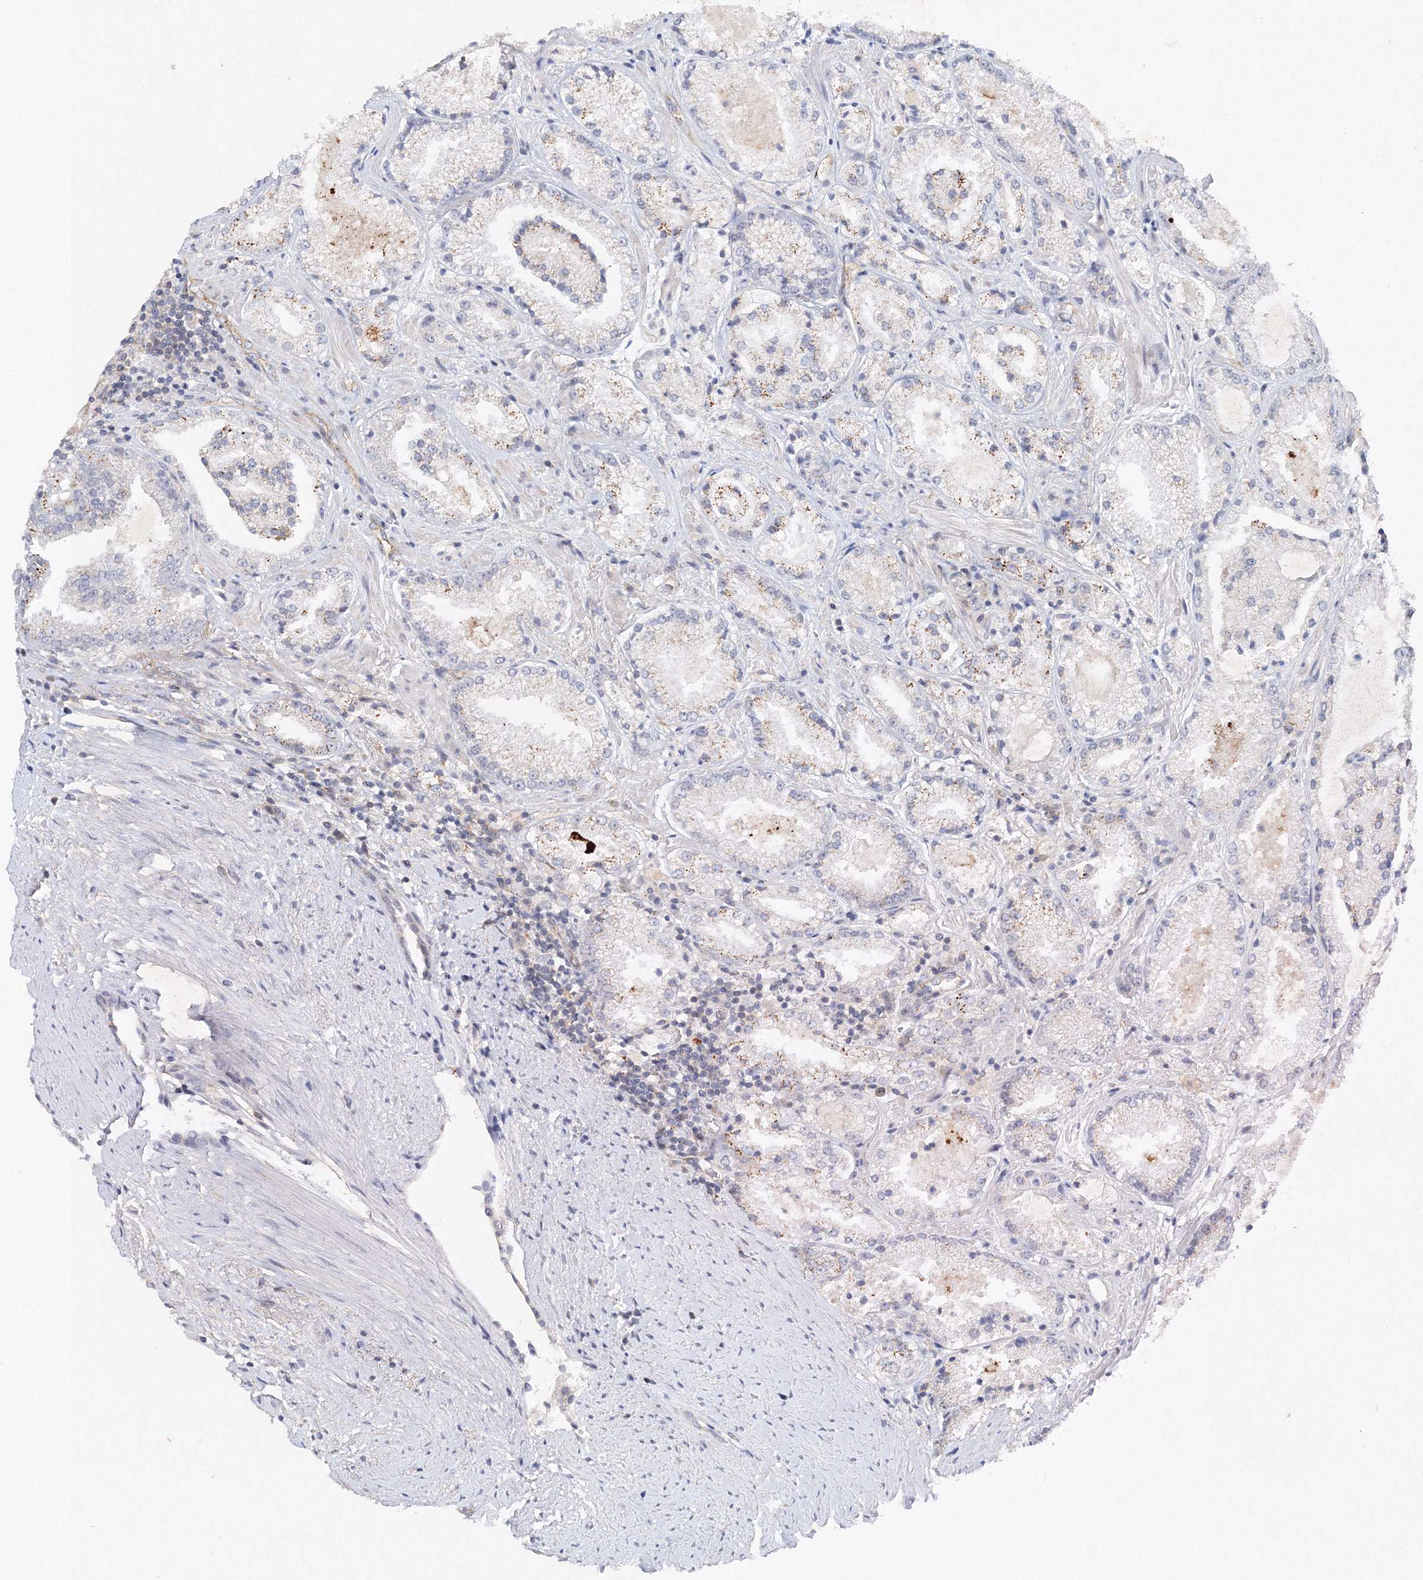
{"staining": {"intensity": "negative", "quantity": "none", "location": "none"}, "tissue": "prostate cancer", "cell_type": "Tumor cells", "image_type": "cancer", "snomed": [{"axis": "morphology", "description": "Adenocarcinoma, High grade"}, {"axis": "topography", "description": "Prostate"}], "caption": "Histopathology image shows no protein staining in tumor cells of prostate cancer tissue.", "gene": "SH3BP5", "patient": {"sex": "male", "age": 73}}